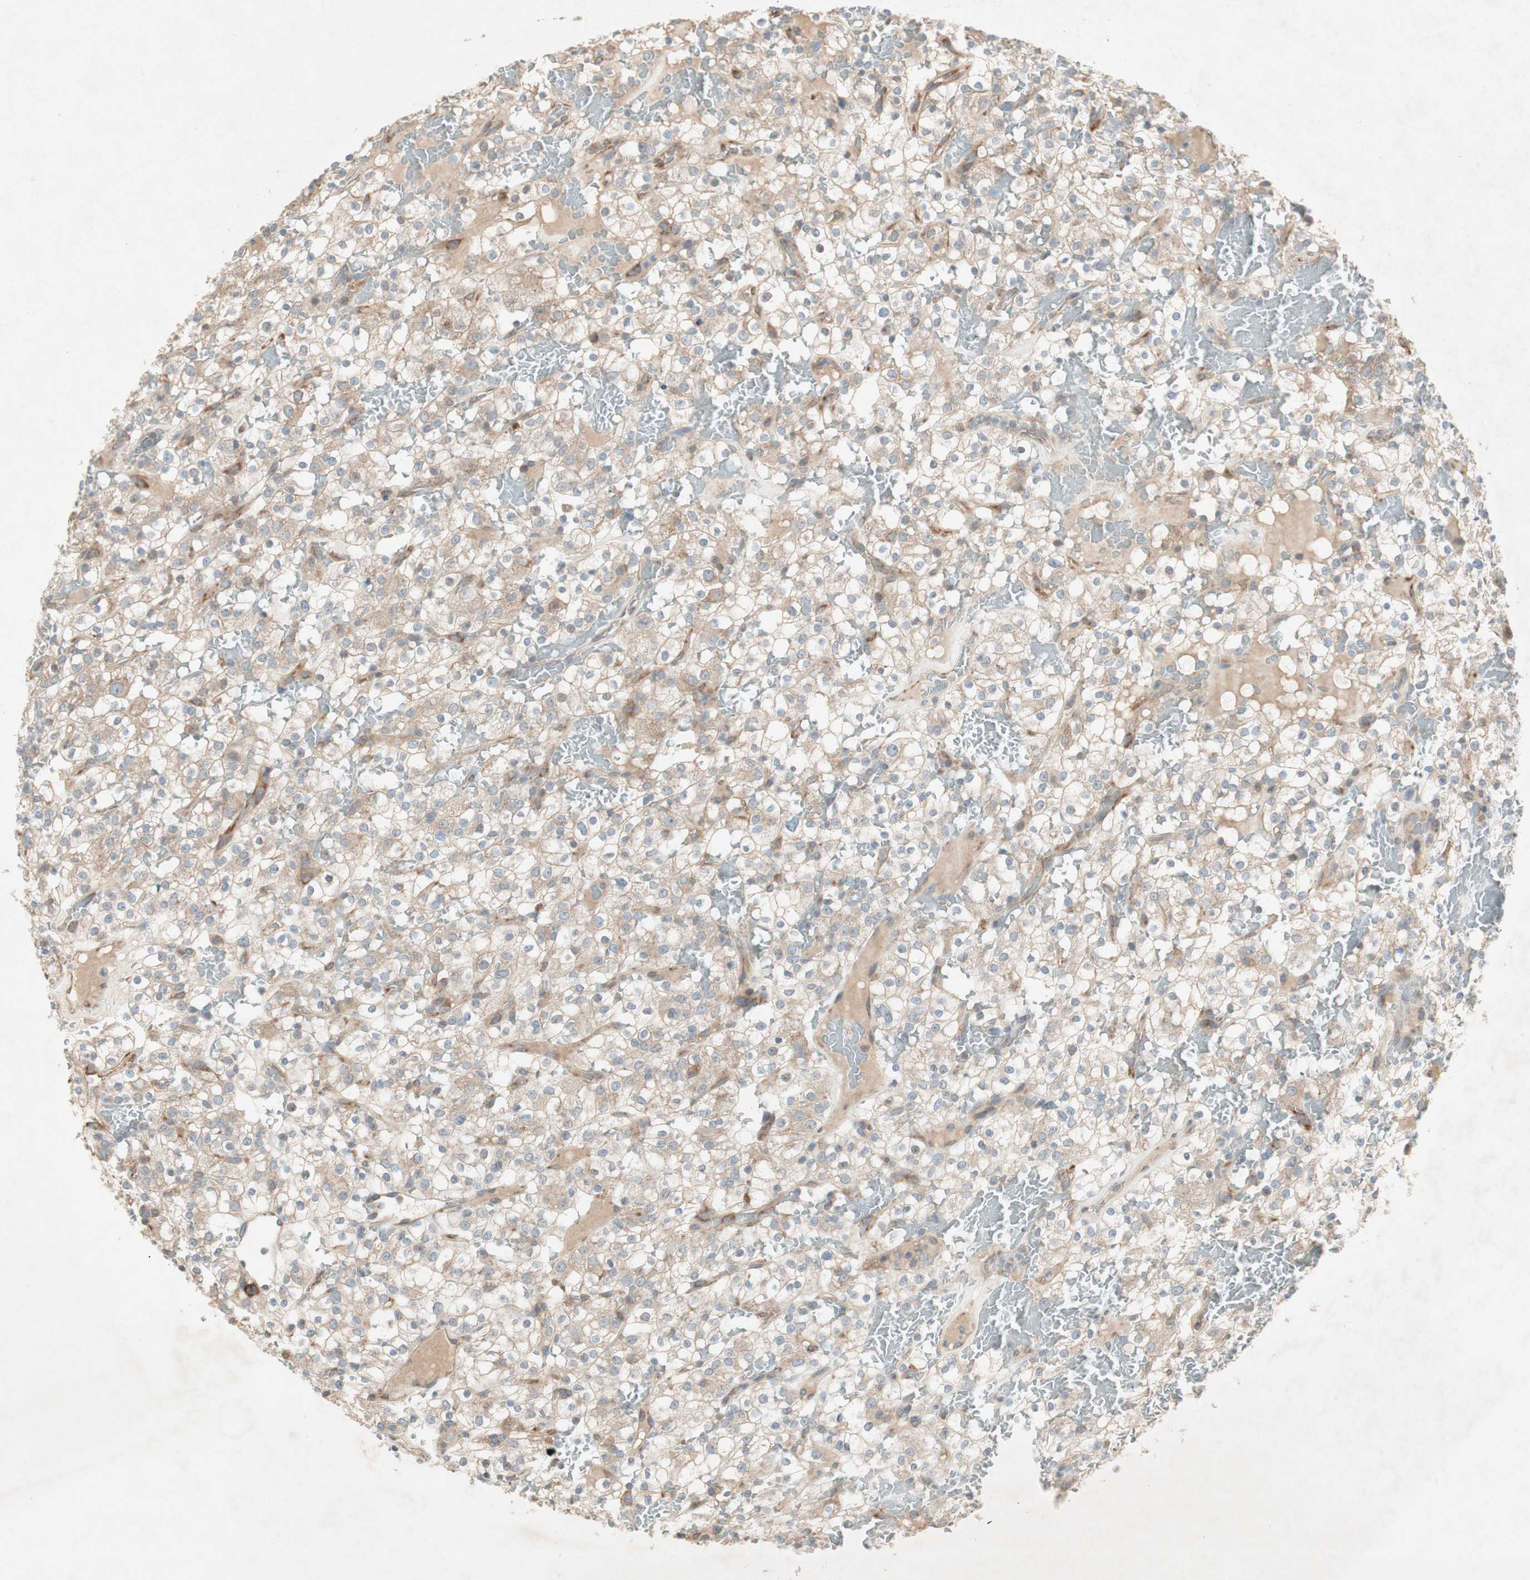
{"staining": {"intensity": "moderate", "quantity": ">75%", "location": "cytoplasmic/membranous"}, "tissue": "renal cancer", "cell_type": "Tumor cells", "image_type": "cancer", "snomed": [{"axis": "morphology", "description": "Normal tissue, NOS"}, {"axis": "morphology", "description": "Adenocarcinoma, NOS"}, {"axis": "topography", "description": "Kidney"}], "caption": "Immunohistochemical staining of human renal adenocarcinoma demonstrates moderate cytoplasmic/membranous protein positivity in about >75% of tumor cells.", "gene": "RPL23", "patient": {"sex": "female", "age": 72}}